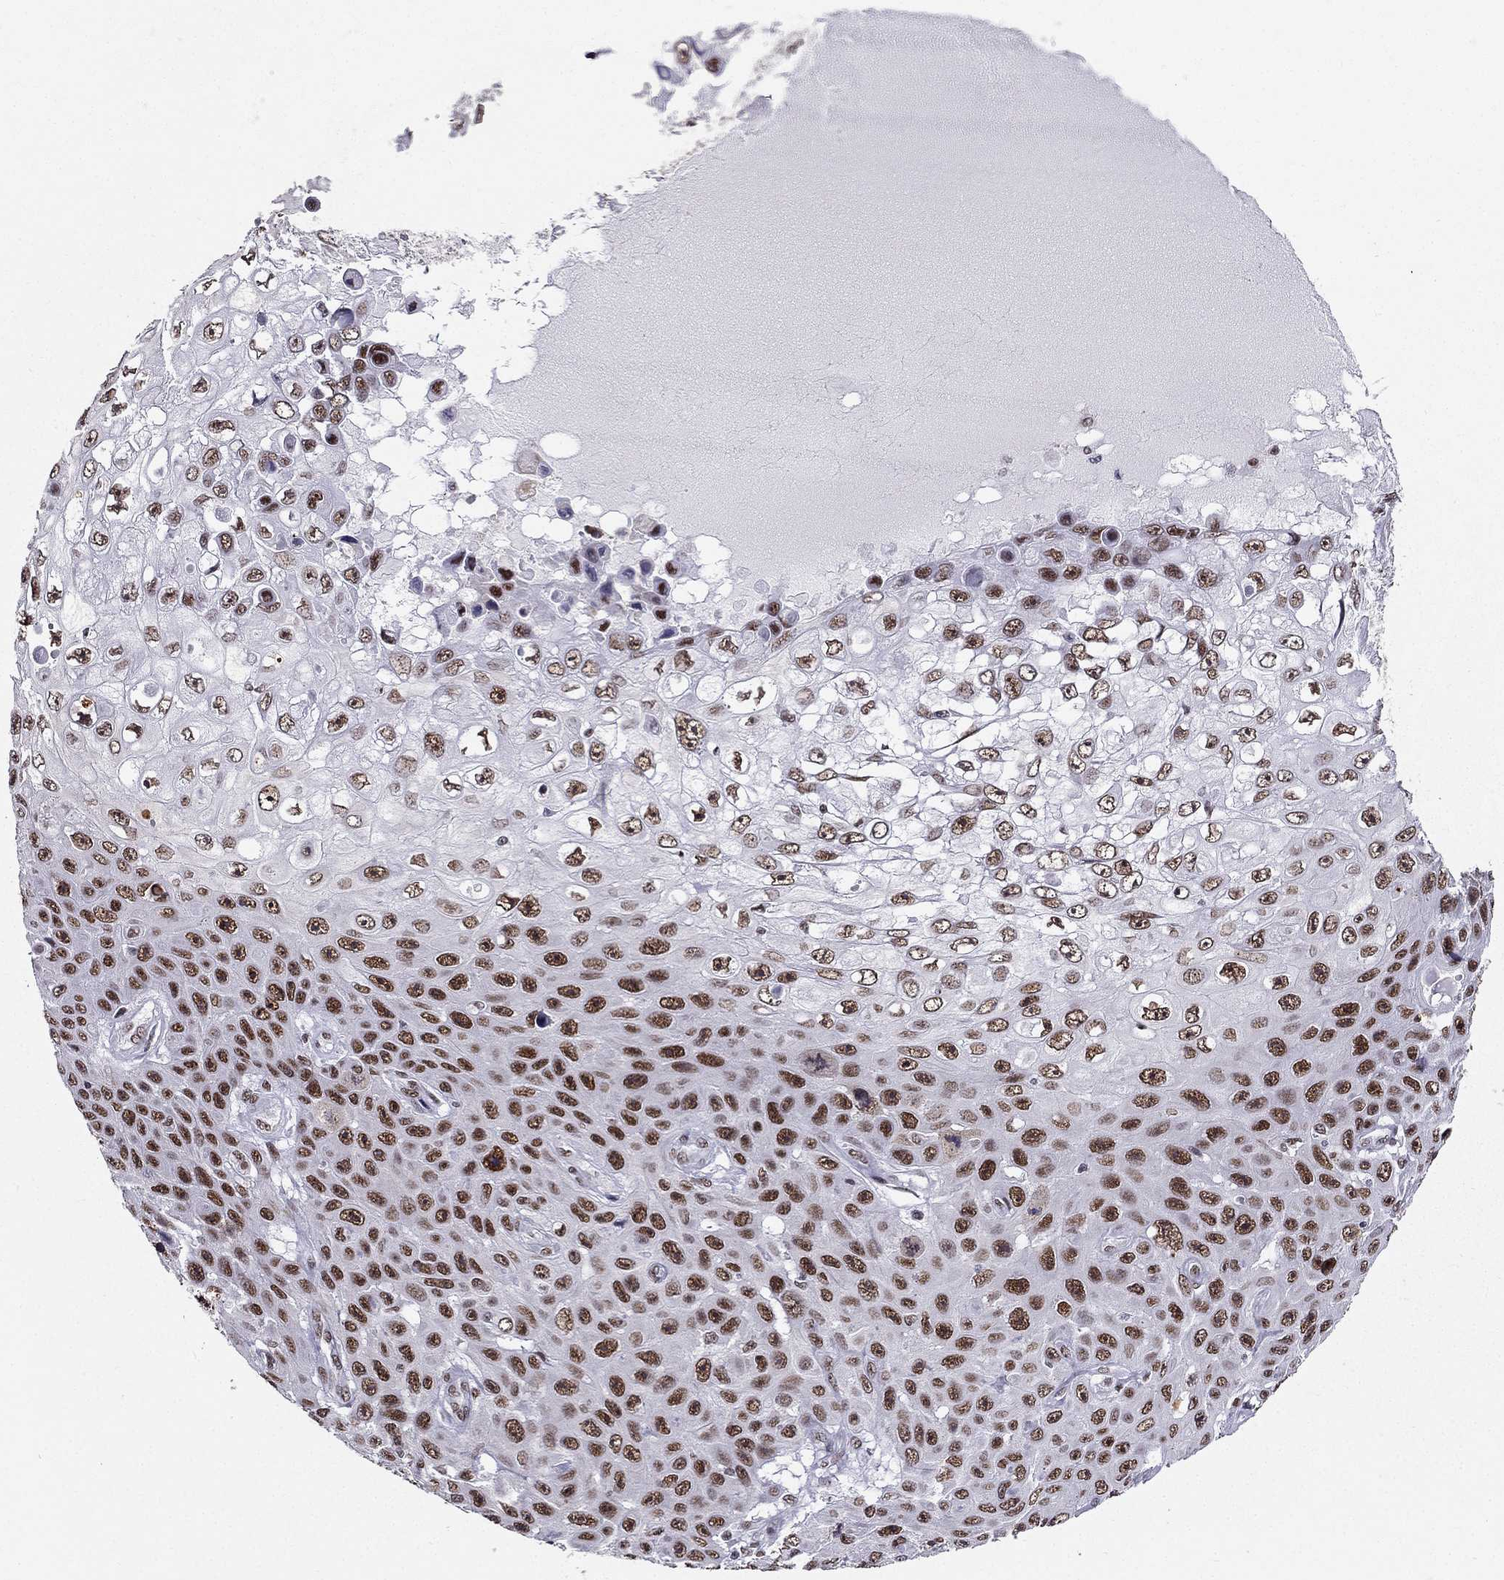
{"staining": {"intensity": "strong", "quantity": "25%-75%", "location": "nuclear"}, "tissue": "skin cancer", "cell_type": "Tumor cells", "image_type": "cancer", "snomed": [{"axis": "morphology", "description": "Squamous cell carcinoma, NOS"}, {"axis": "topography", "description": "Skin"}], "caption": "Immunohistochemical staining of human skin squamous cell carcinoma exhibits strong nuclear protein positivity in about 25%-75% of tumor cells.", "gene": "ZNF420", "patient": {"sex": "male", "age": 82}}